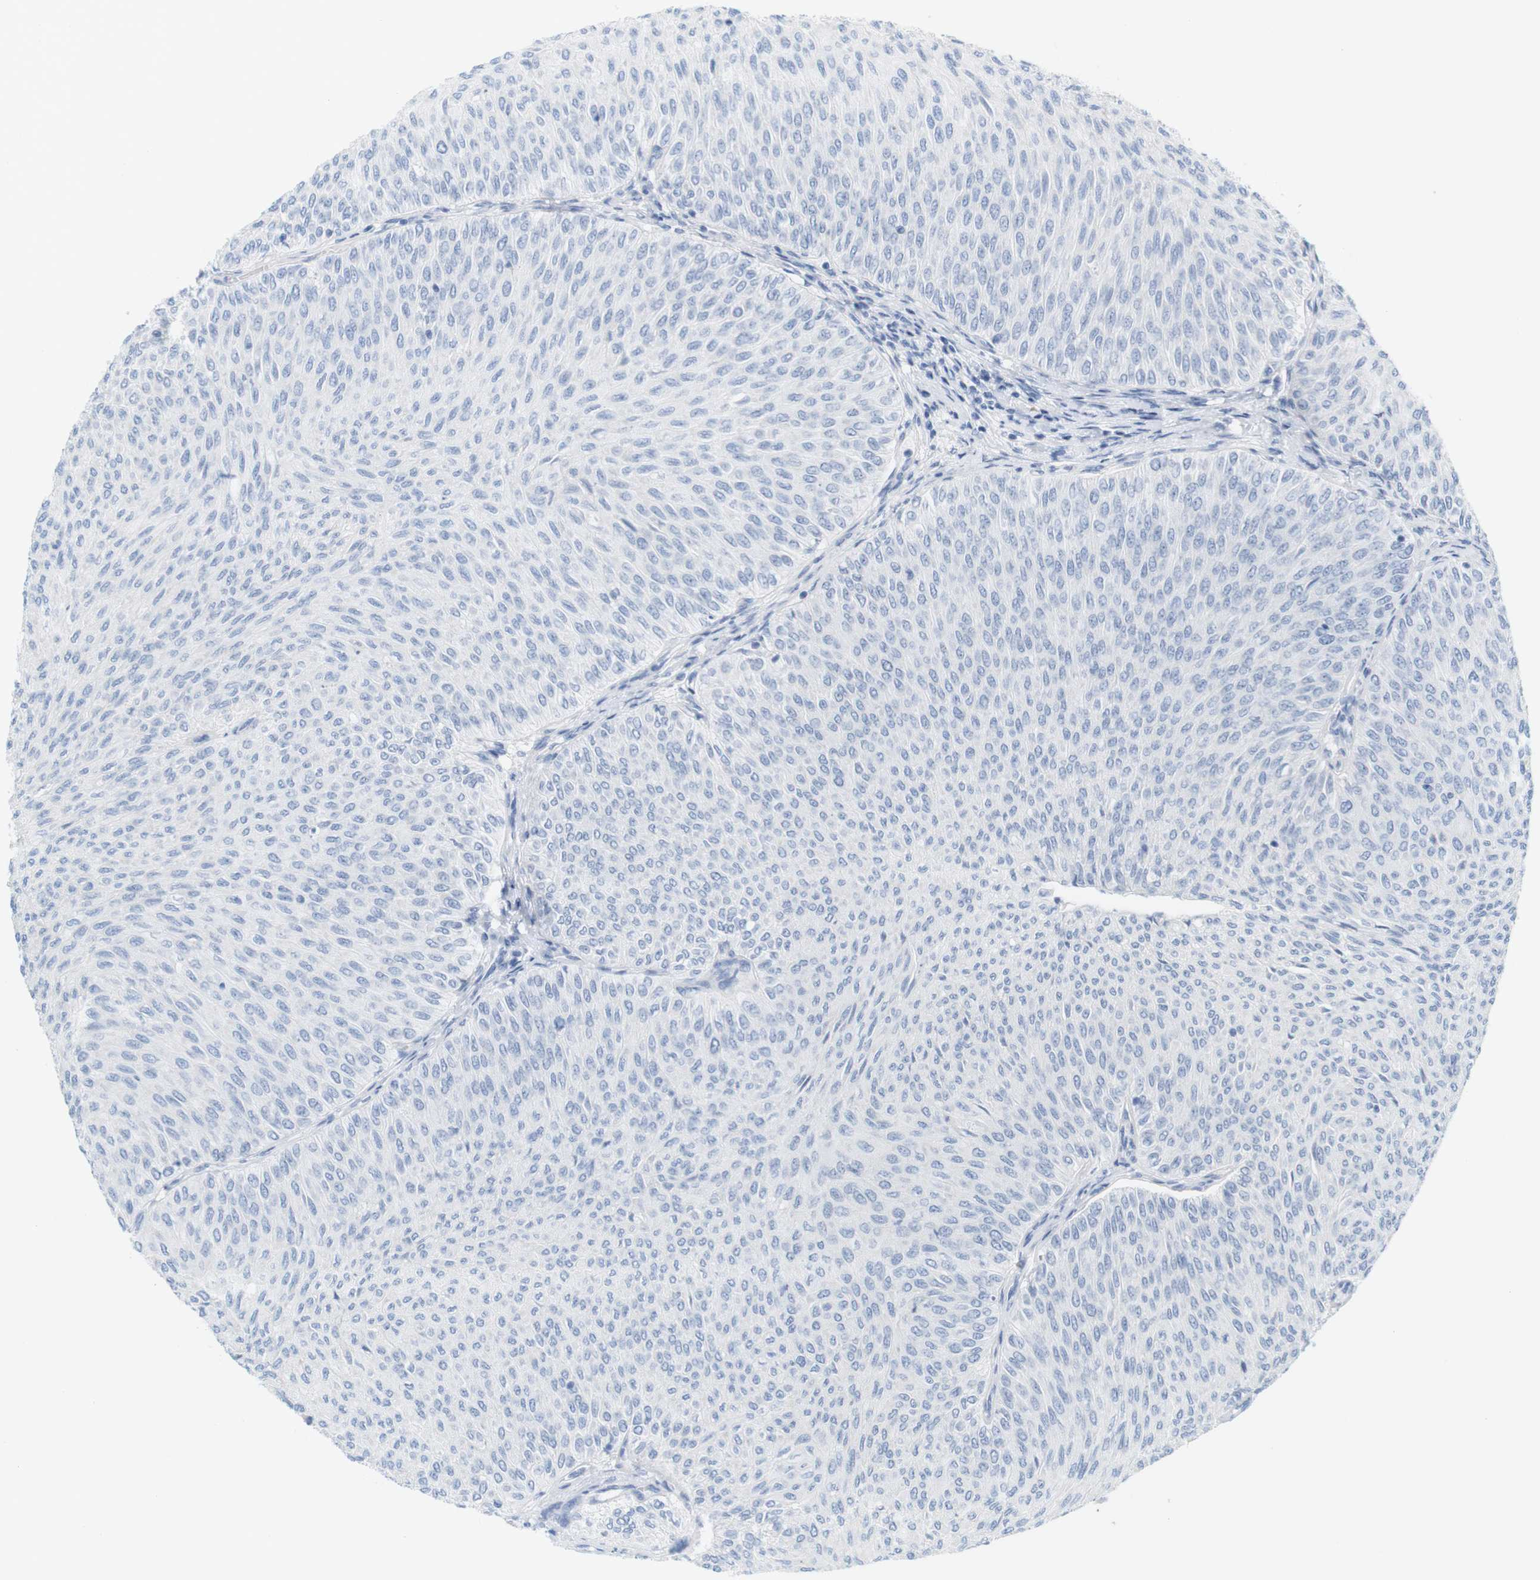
{"staining": {"intensity": "negative", "quantity": "none", "location": "none"}, "tissue": "urothelial cancer", "cell_type": "Tumor cells", "image_type": "cancer", "snomed": [{"axis": "morphology", "description": "Urothelial carcinoma, Low grade"}, {"axis": "topography", "description": "Urinary bladder"}], "caption": "Immunohistochemical staining of low-grade urothelial carcinoma reveals no significant expression in tumor cells.", "gene": "RGS9", "patient": {"sex": "male", "age": 78}}